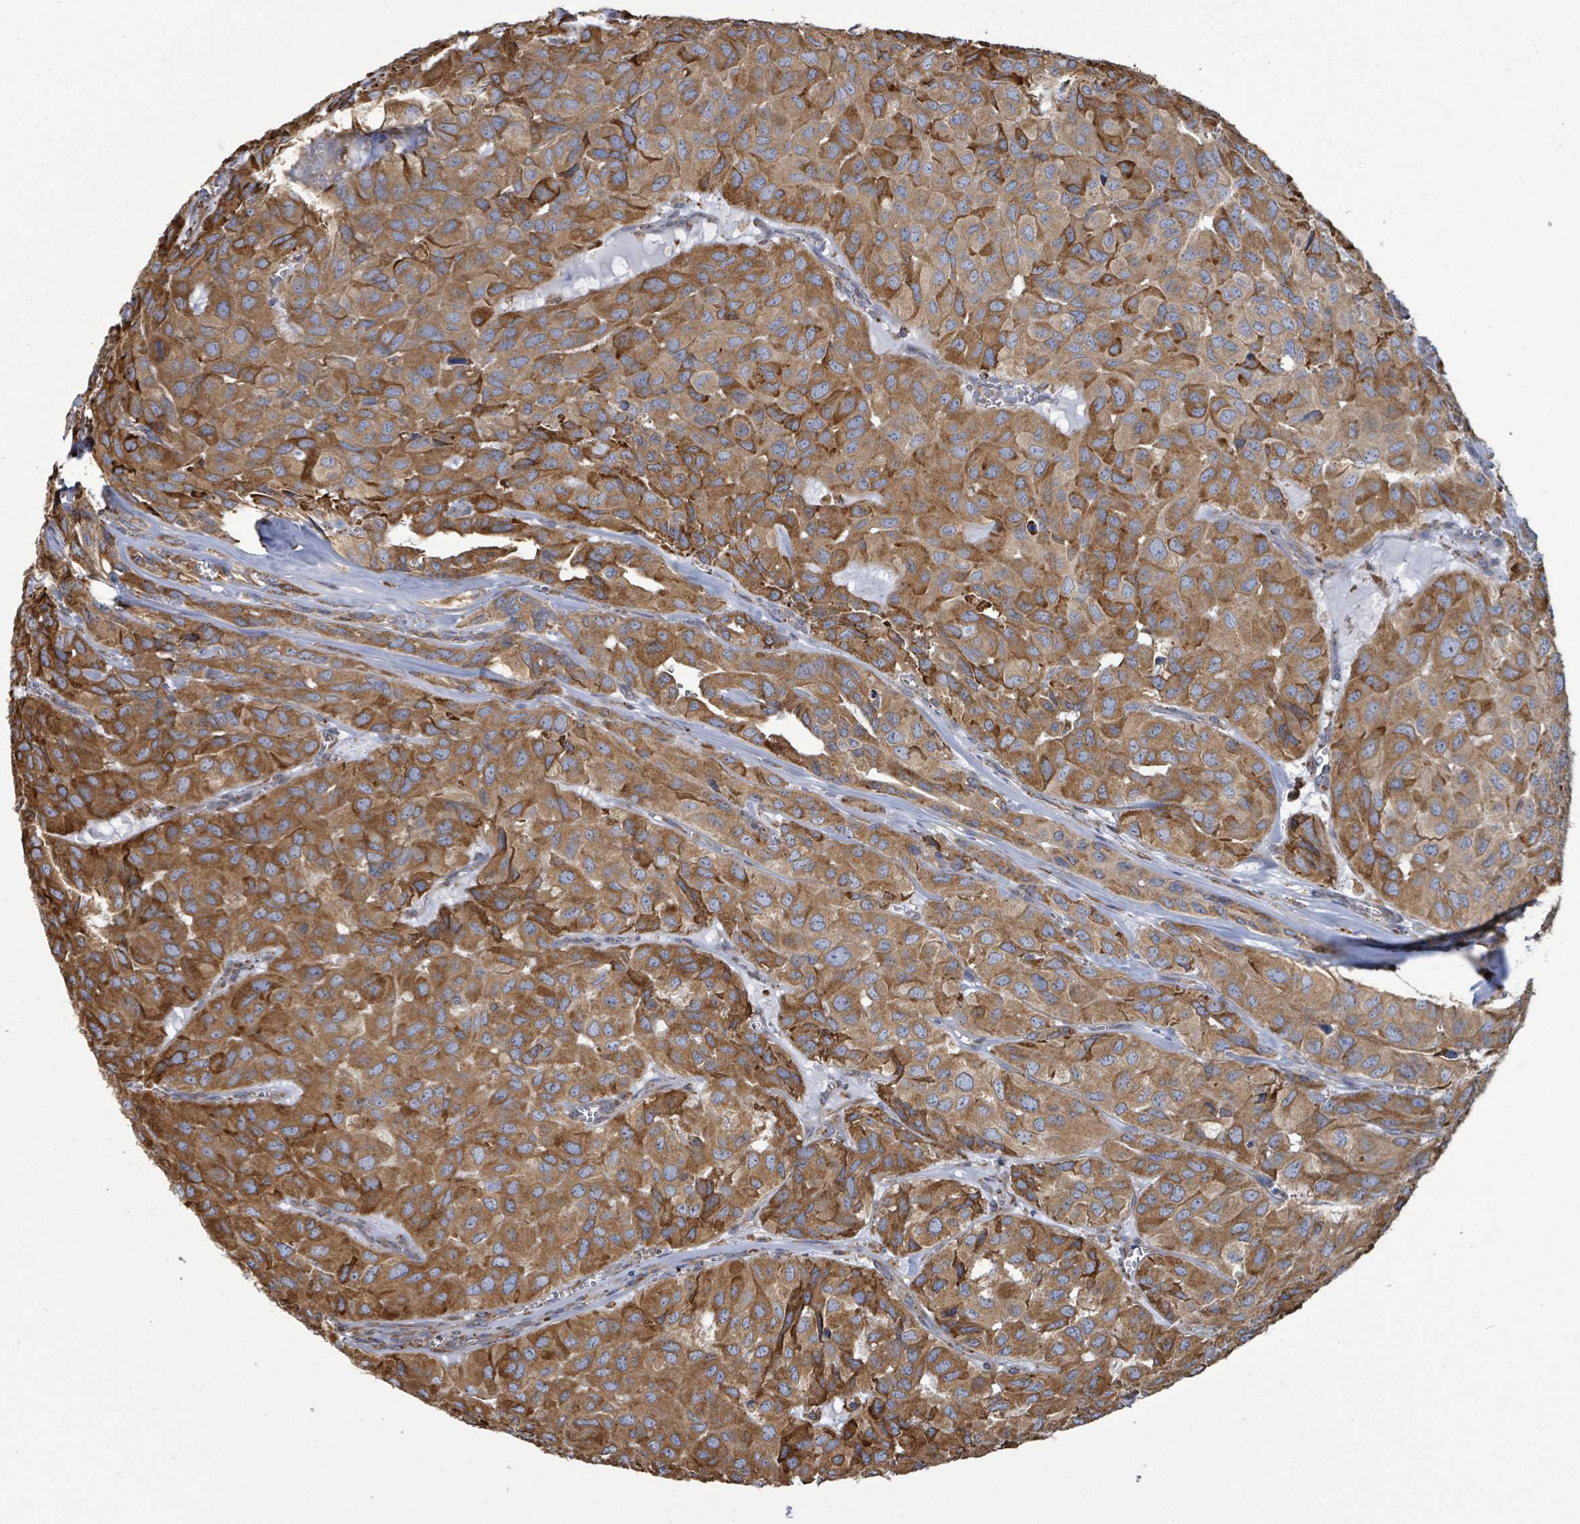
{"staining": {"intensity": "moderate", "quantity": ">75%", "location": "cytoplasmic/membranous"}, "tissue": "head and neck cancer", "cell_type": "Tumor cells", "image_type": "cancer", "snomed": [{"axis": "morphology", "description": "Adenocarcinoma, NOS"}, {"axis": "topography", "description": "Salivary gland, NOS"}, {"axis": "topography", "description": "Head-Neck"}], "caption": "A brown stain shows moderate cytoplasmic/membranous staining of a protein in human head and neck cancer tumor cells.", "gene": "RFPL4A", "patient": {"sex": "female", "age": 76}}